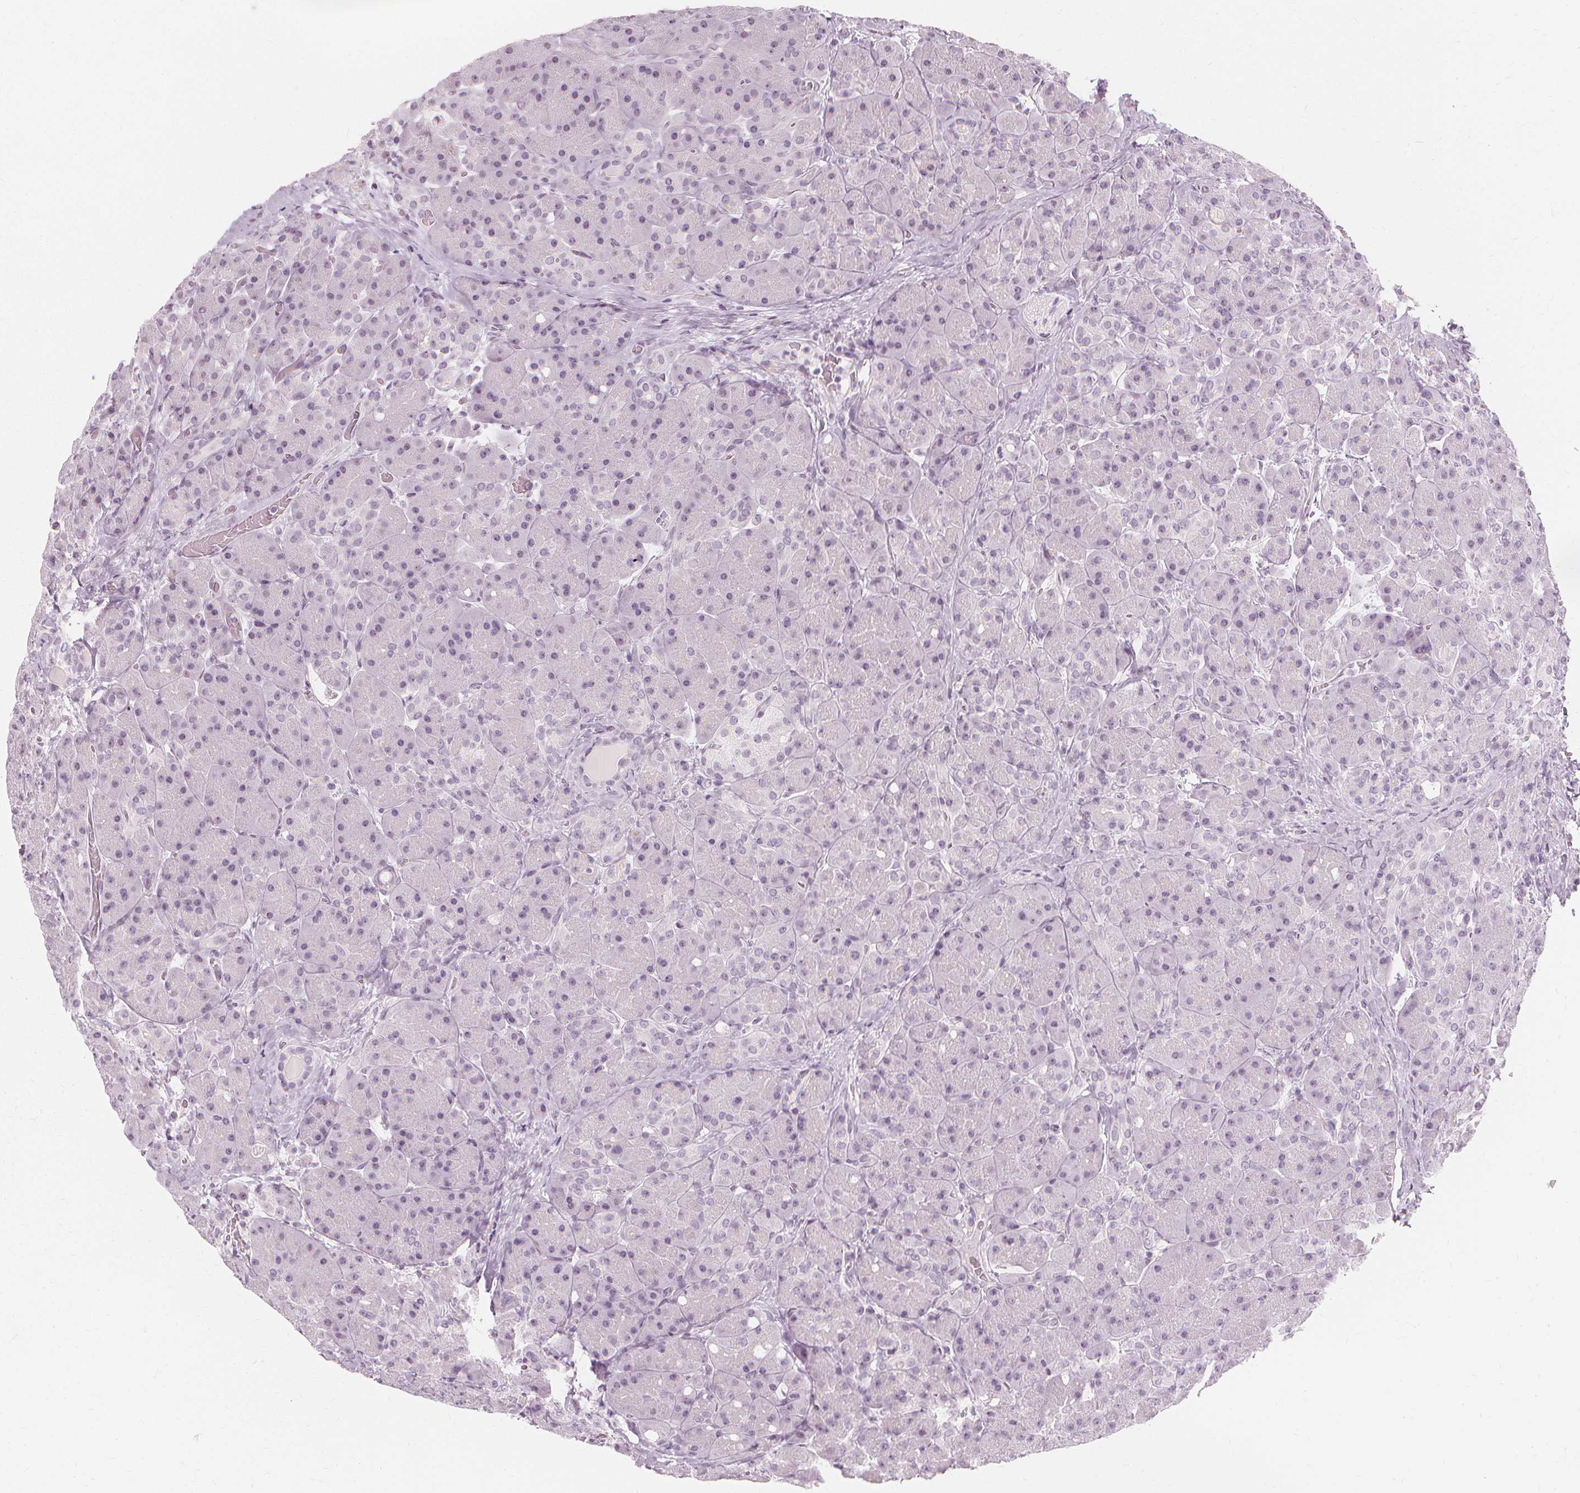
{"staining": {"intensity": "negative", "quantity": "none", "location": "none"}, "tissue": "pancreas", "cell_type": "Exocrine glandular cells", "image_type": "normal", "snomed": [{"axis": "morphology", "description": "Normal tissue, NOS"}, {"axis": "topography", "description": "Pancreas"}], "caption": "High power microscopy histopathology image of an IHC histopathology image of benign pancreas, revealing no significant positivity in exocrine glandular cells.", "gene": "NXPE1", "patient": {"sex": "male", "age": 55}}